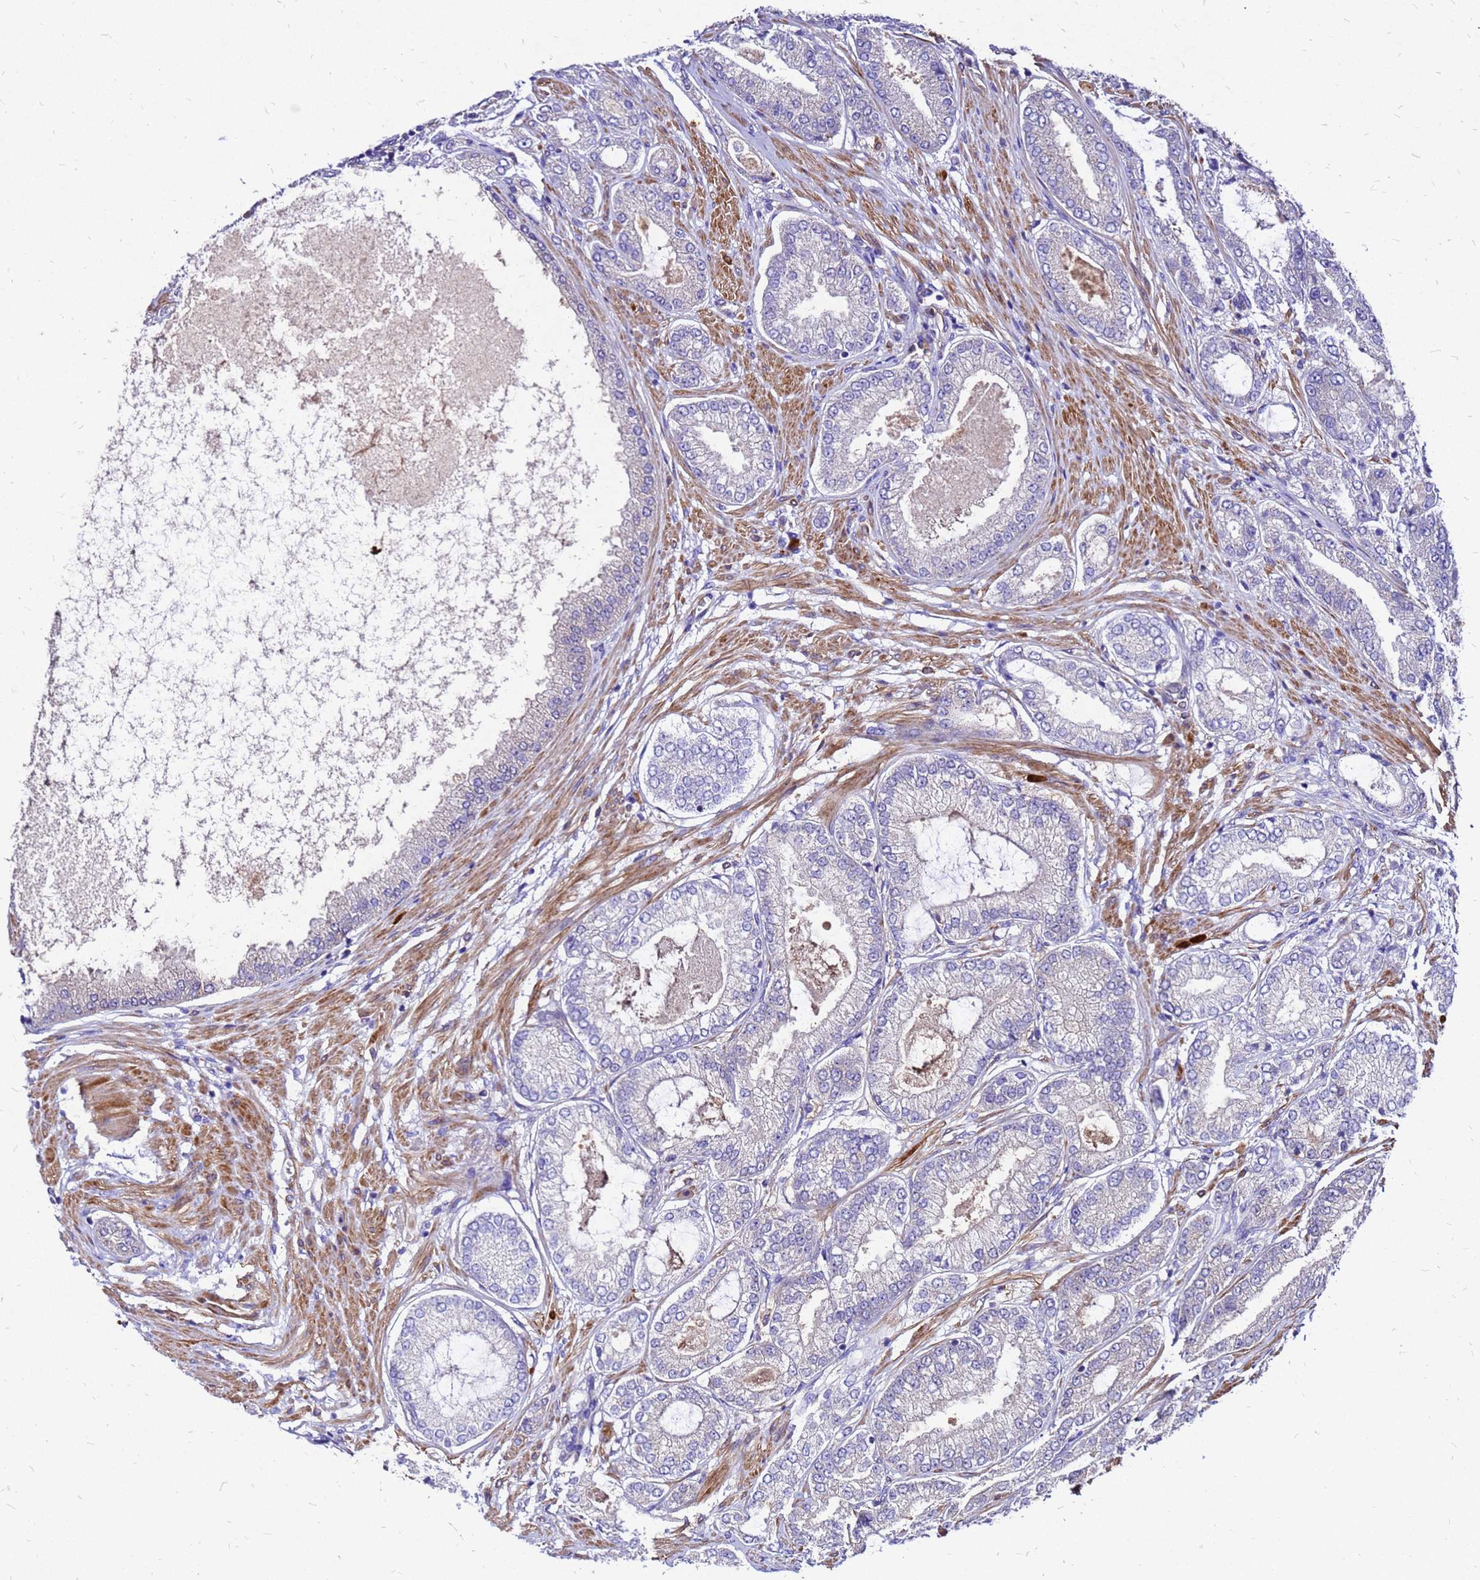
{"staining": {"intensity": "weak", "quantity": "<25%", "location": "cytoplasmic/membranous"}, "tissue": "prostate cancer", "cell_type": "Tumor cells", "image_type": "cancer", "snomed": [{"axis": "morphology", "description": "Adenocarcinoma, High grade"}, {"axis": "topography", "description": "Prostate"}], "caption": "This is an immunohistochemistry (IHC) micrograph of prostate adenocarcinoma (high-grade). There is no positivity in tumor cells.", "gene": "DUSP23", "patient": {"sex": "male", "age": 71}}